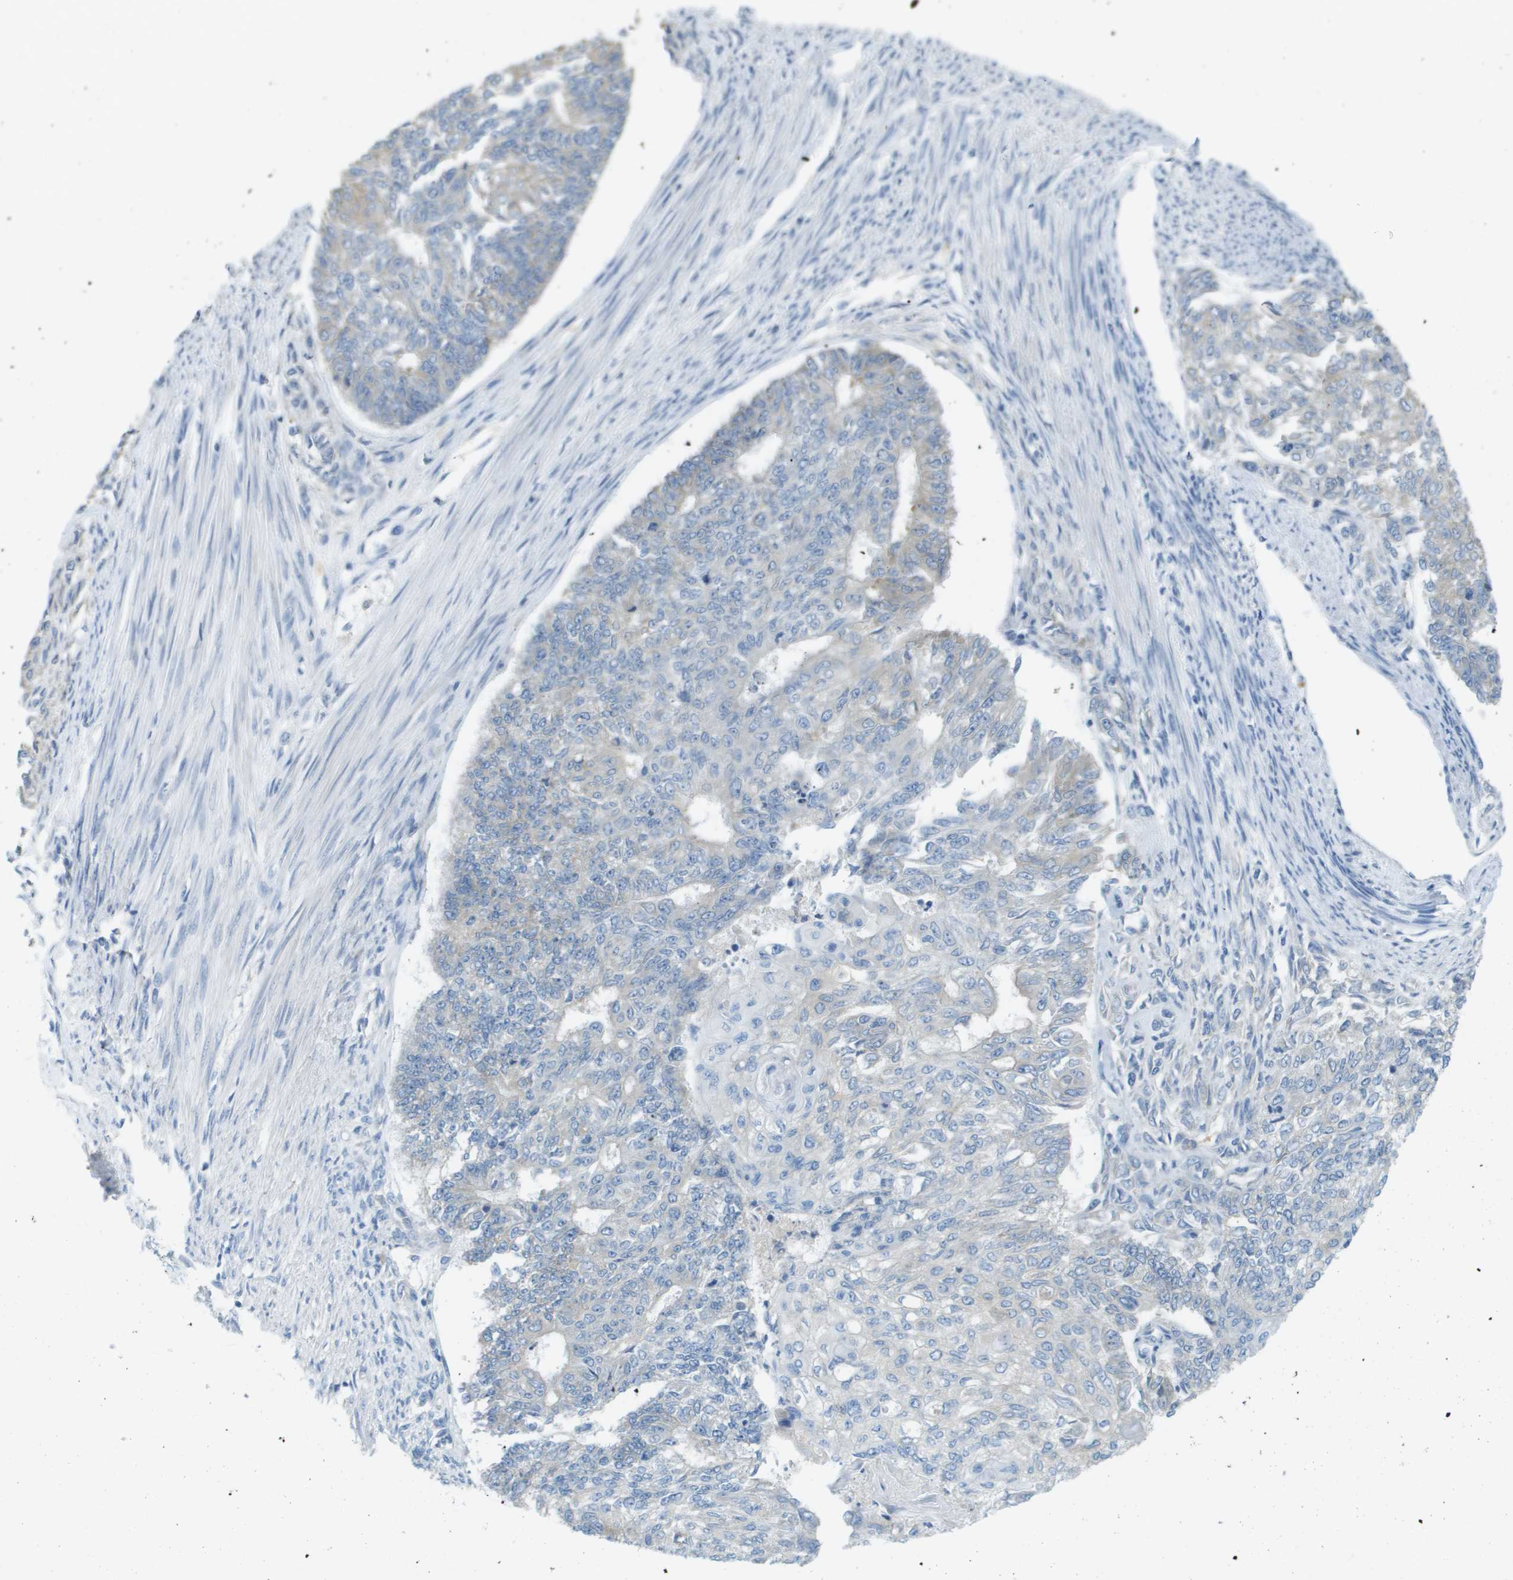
{"staining": {"intensity": "negative", "quantity": "none", "location": "none"}, "tissue": "endometrial cancer", "cell_type": "Tumor cells", "image_type": "cancer", "snomed": [{"axis": "morphology", "description": "Adenocarcinoma, NOS"}, {"axis": "topography", "description": "Endometrium"}], "caption": "There is no significant positivity in tumor cells of endometrial cancer. (DAB immunohistochemistry visualized using brightfield microscopy, high magnification).", "gene": "DNAJB11", "patient": {"sex": "female", "age": 32}}